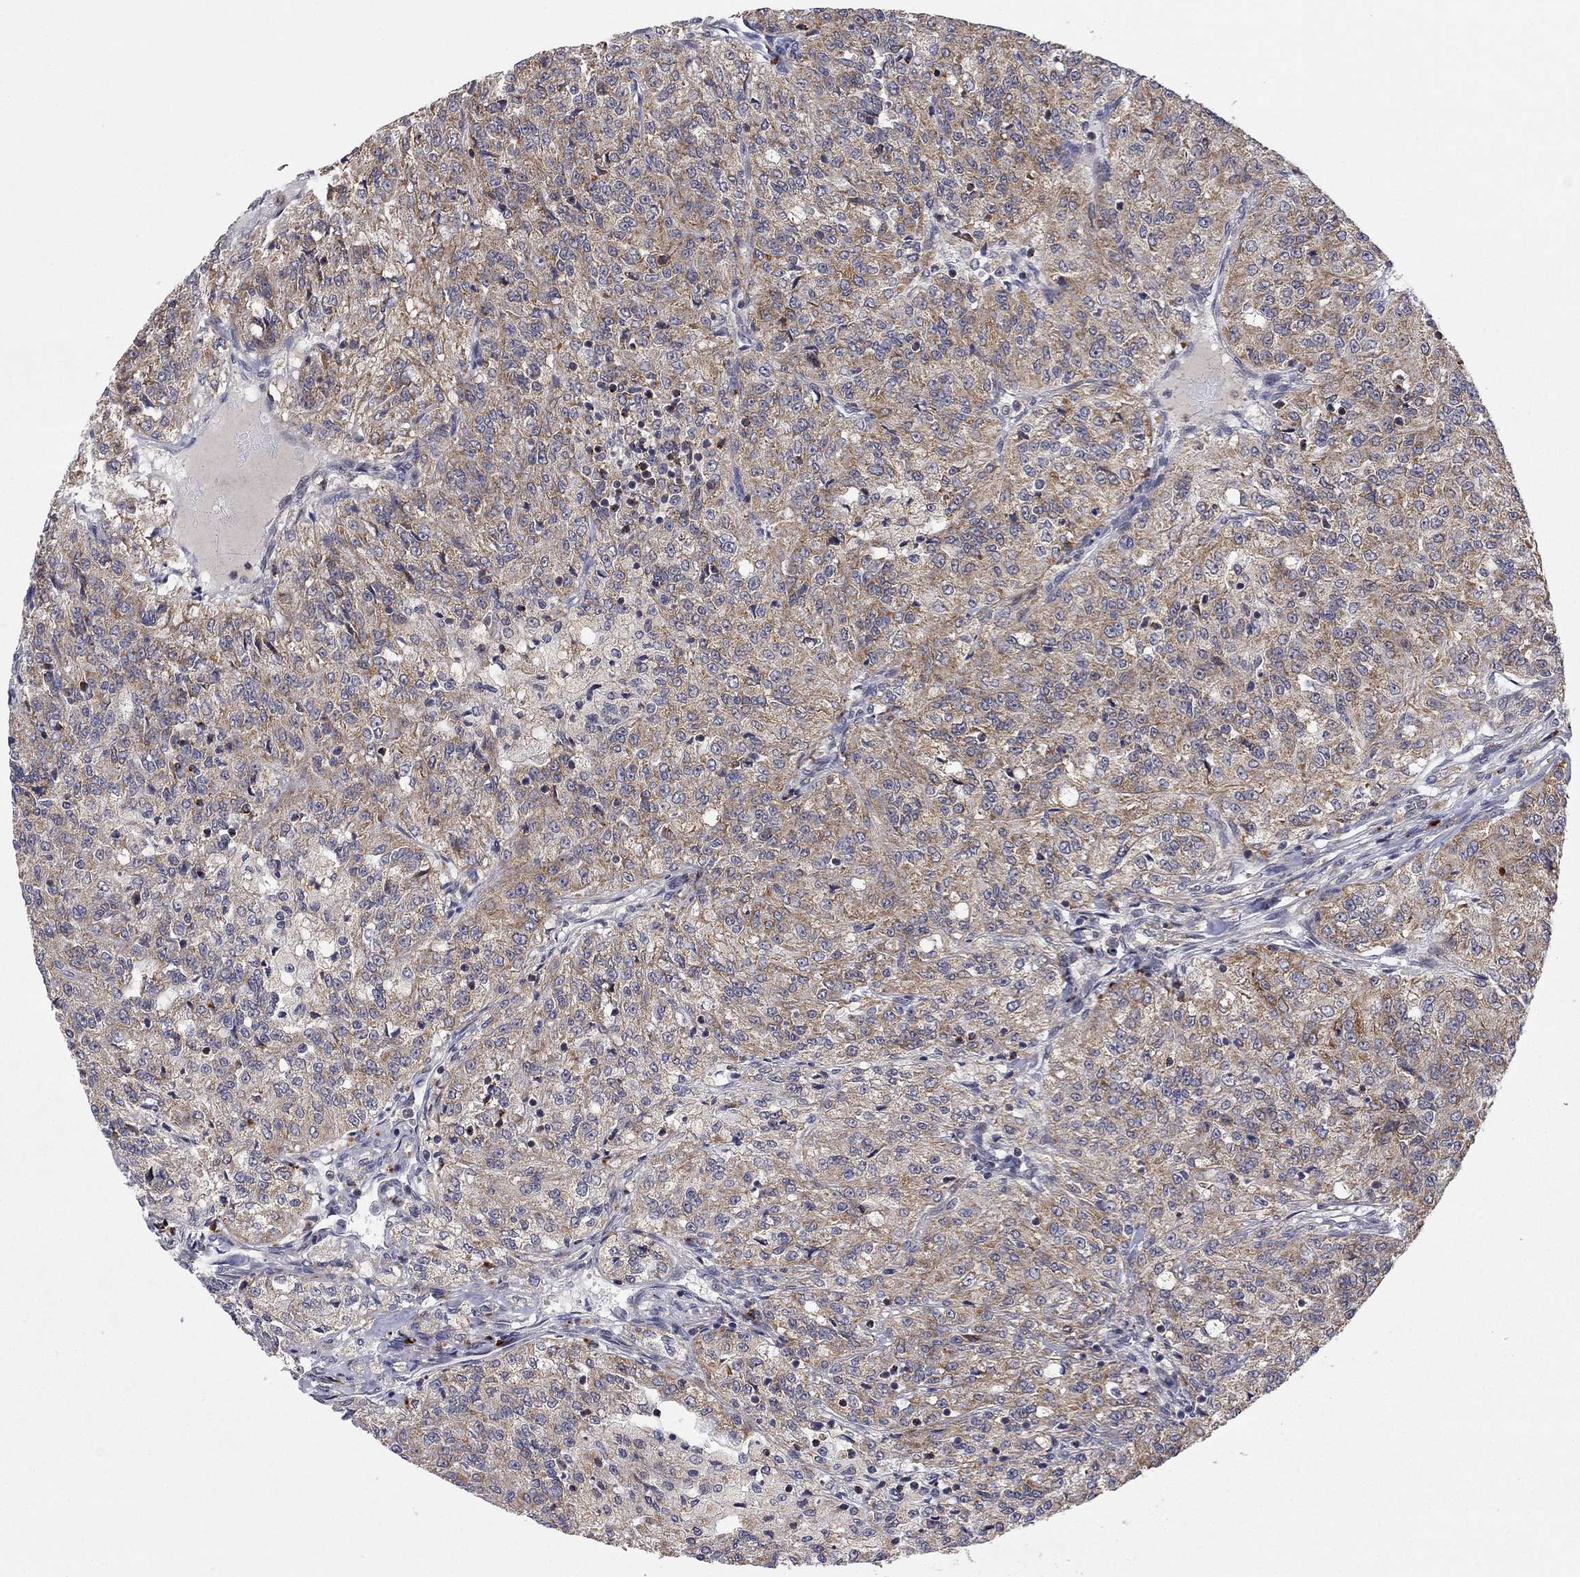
{"staining": {"intensity": "moderate", "quantity": "25%-75%", "location": "cytoplasmic/membranous"}, "tissue": "renal cancer", "cell_type": "Tumor cells", "image_type": "cancer", "snomed": [{"axis": "morphology", "description": "Adenocarcinoma, NOS"}, {"axis": "topography", "description": "Kidney"}], "caption": "Immunohistochemistry (DAB) staining of renal cancer (adenocarcinoma) reveals moderate cytoplasmic/membranous protein staining in approximately 25%-75% of tumor cells.", "gene": "IDS", "patient": {"sex": "female", "age": 63}}